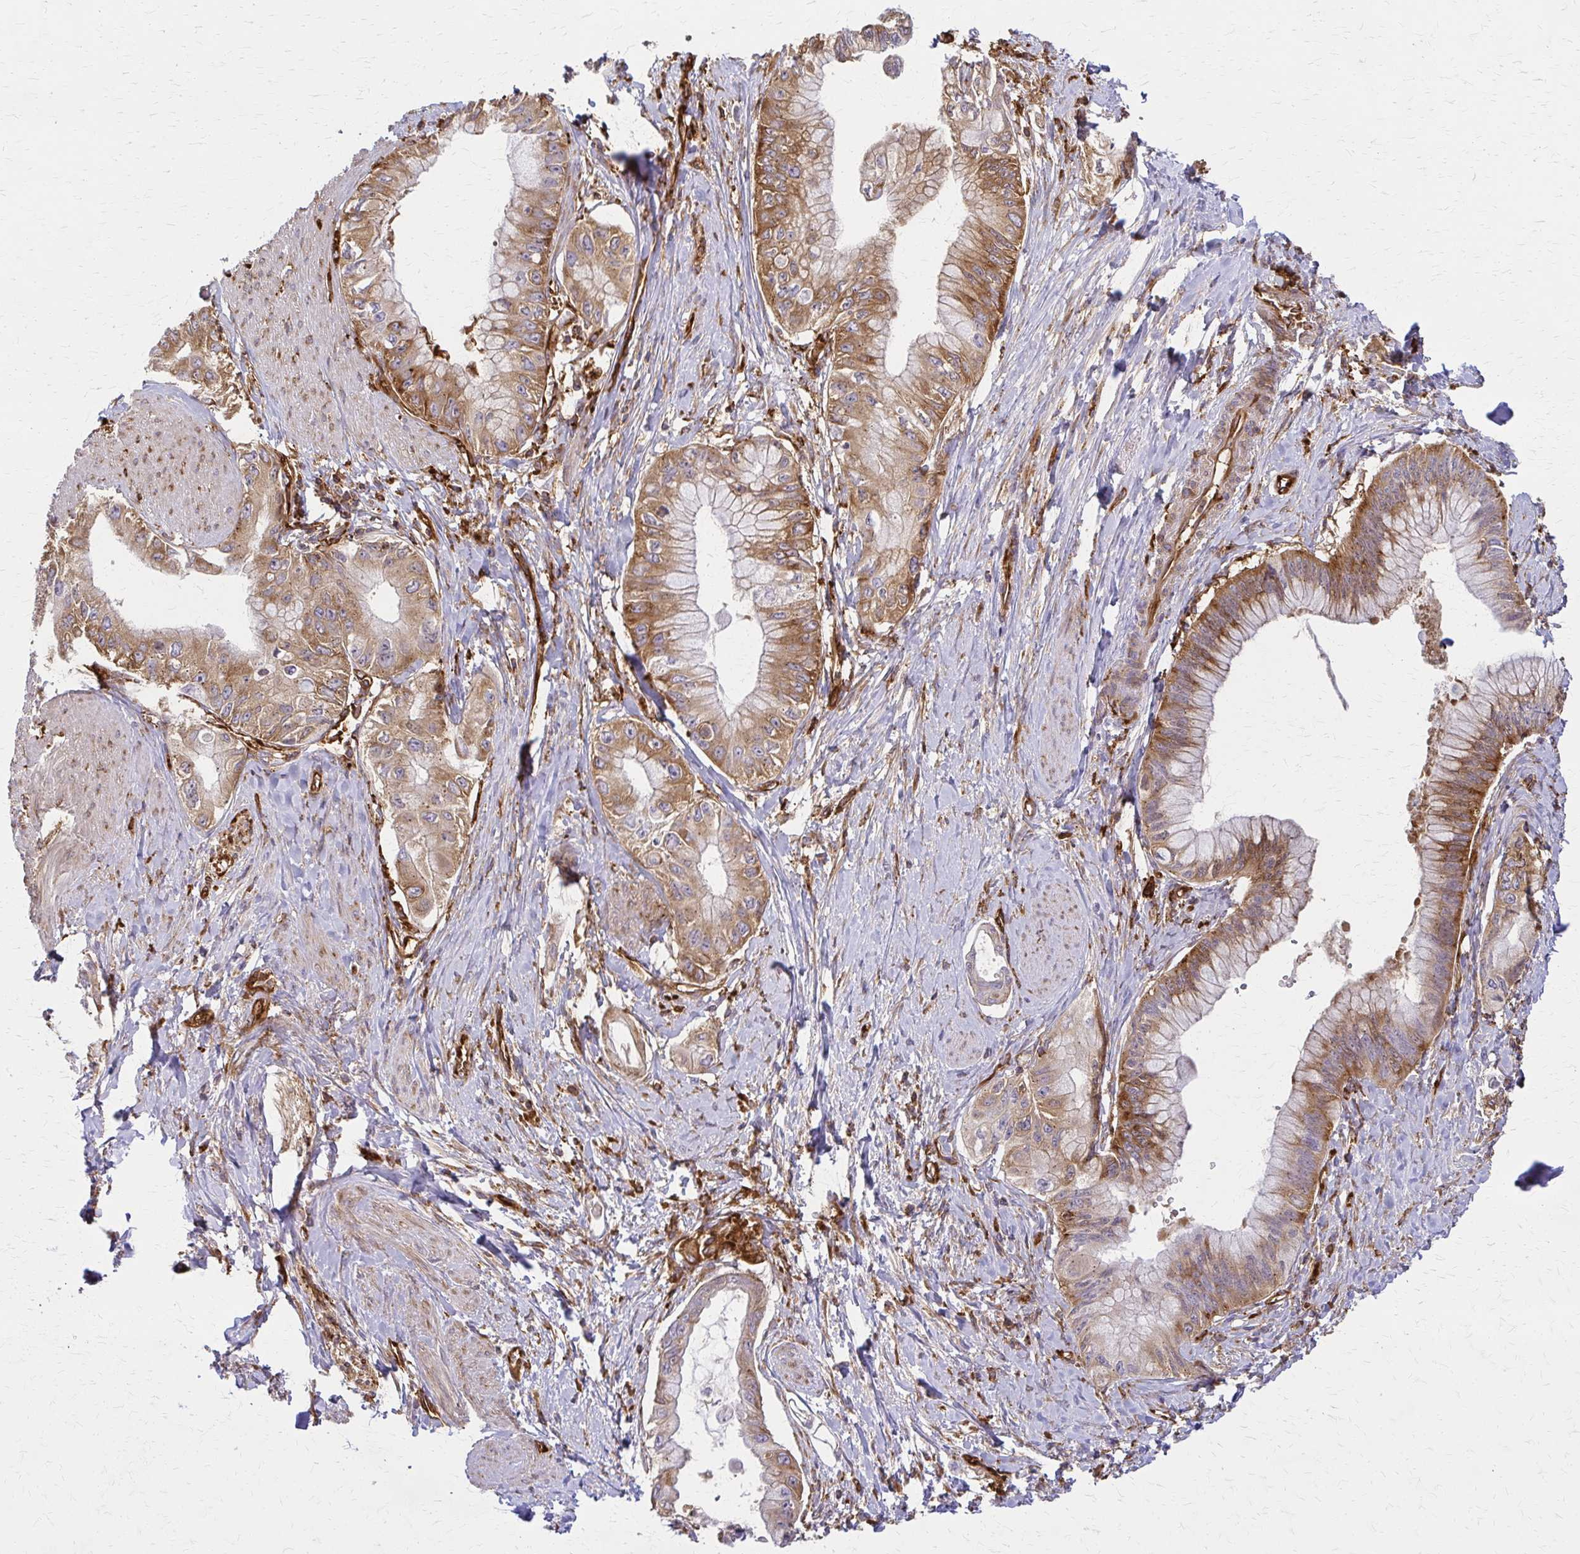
{"staining": {"intensity": "moderate", "quantity": ">75%", "location": "cytoplasmic/membranous"}, "tissue": "pancreatic cancer", "cell_type": "Tumor cells", "image_type": "cancer", "snomed": [{"axis": "morphology", "description": "Adenocarcinoma, NOS"}, {"axis": "topography", "description": "Pancreas"}], "caption": "Protein staining of pancreatic cancer (adenocarcinoma) tissue exhibits moderate cytoplasmic/membranous positivity in approximately >75% of tumor cells.", "gene": "WASF2", "patient": {"sex": "male", "age": 48}}